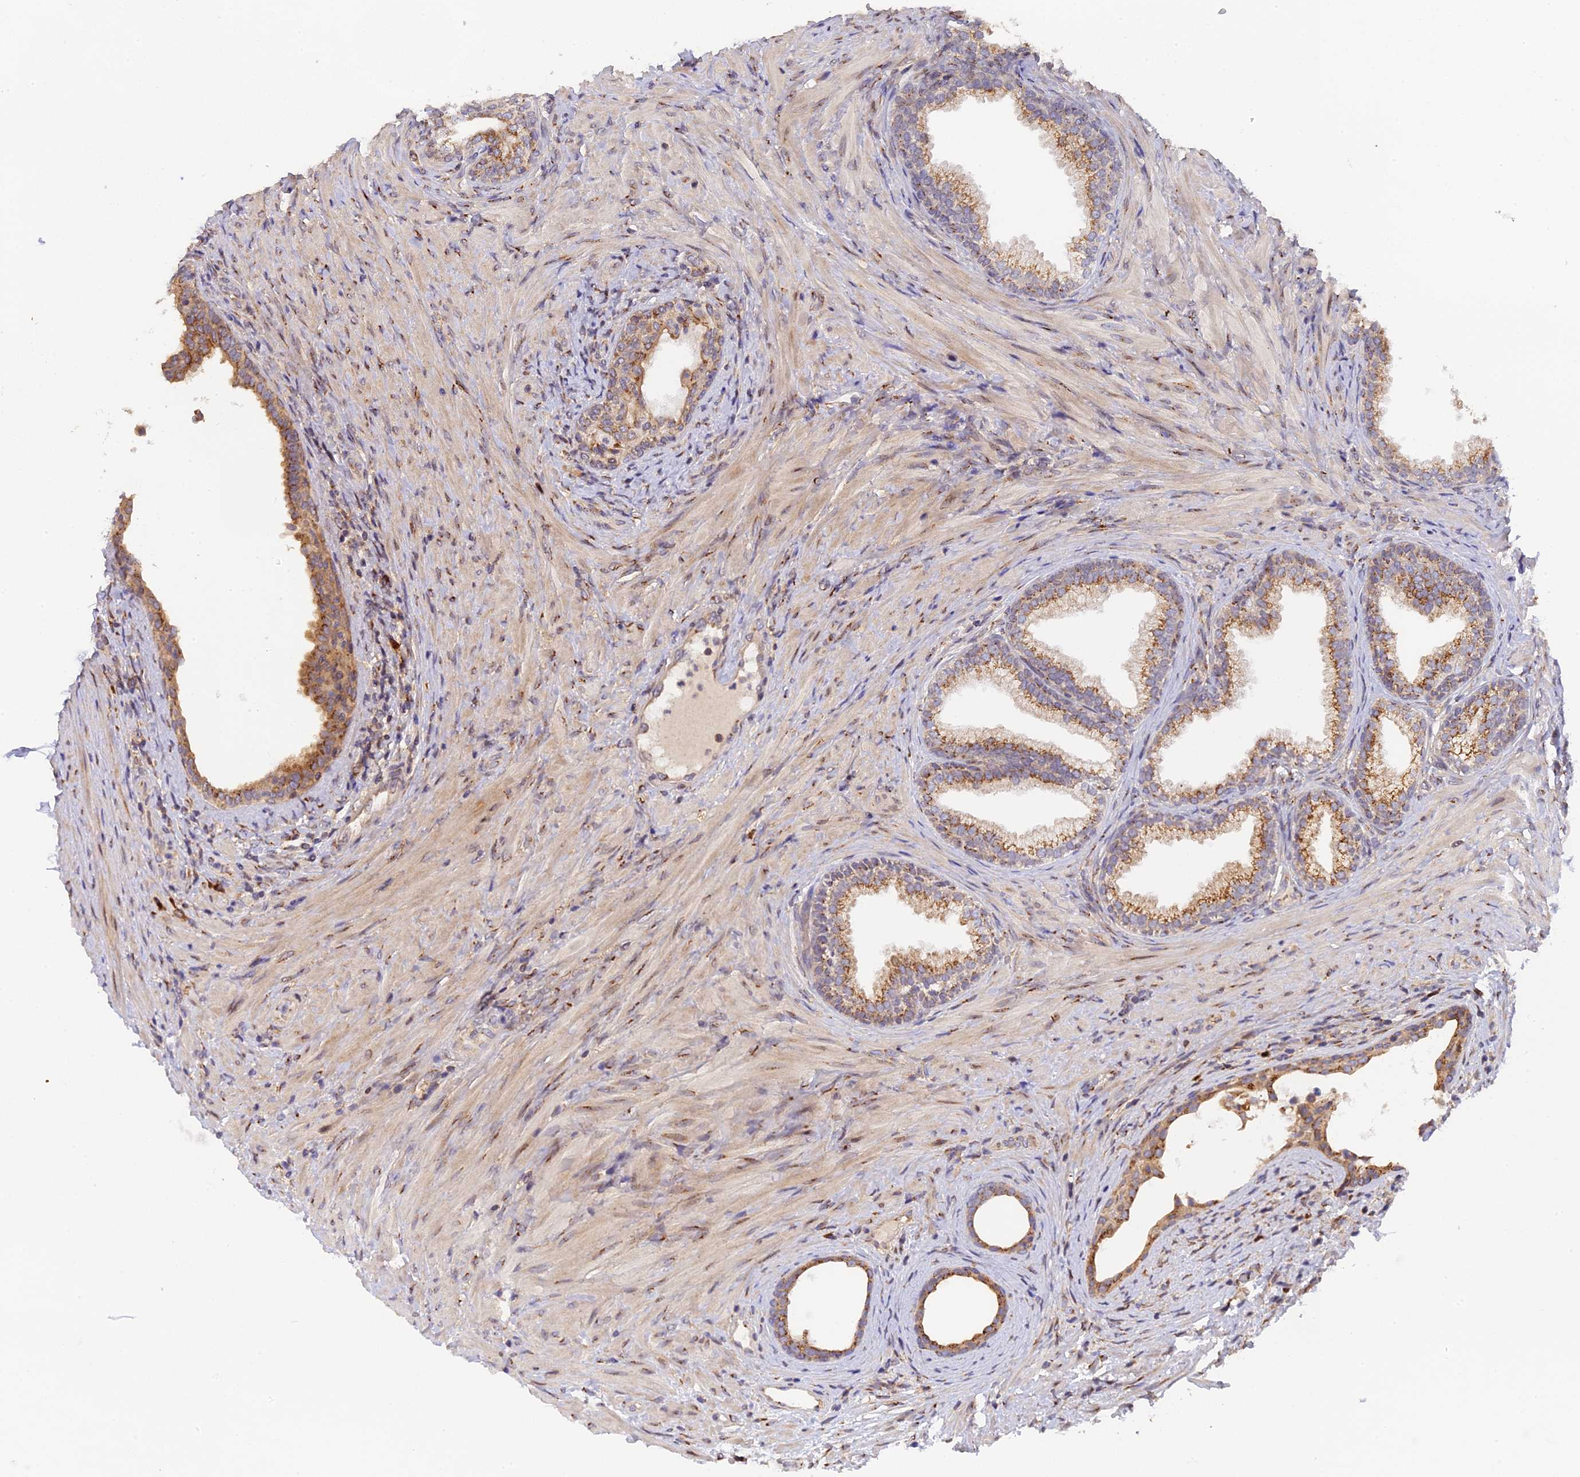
{"staining": {"intensity": "moderate", "quantity": "25%-75%", "location": "cytoplasmic/membranous"}, "tissue": "prostate", "cell_type": "Glandular cells", "image_type": "normal", "snomed": [{"axis": "morphology", "description": "Normal tissue, NOS"}, {"axis": "topography", "description": "Prostate"}], "caption": "Human prostate stained with a brown dye displays moderate cytoplasmic/membranous positive expression in approximately 25%-75% of glandular cells.", "gene": "SNX17", "patient": {"sex": "male", "age": 76}}